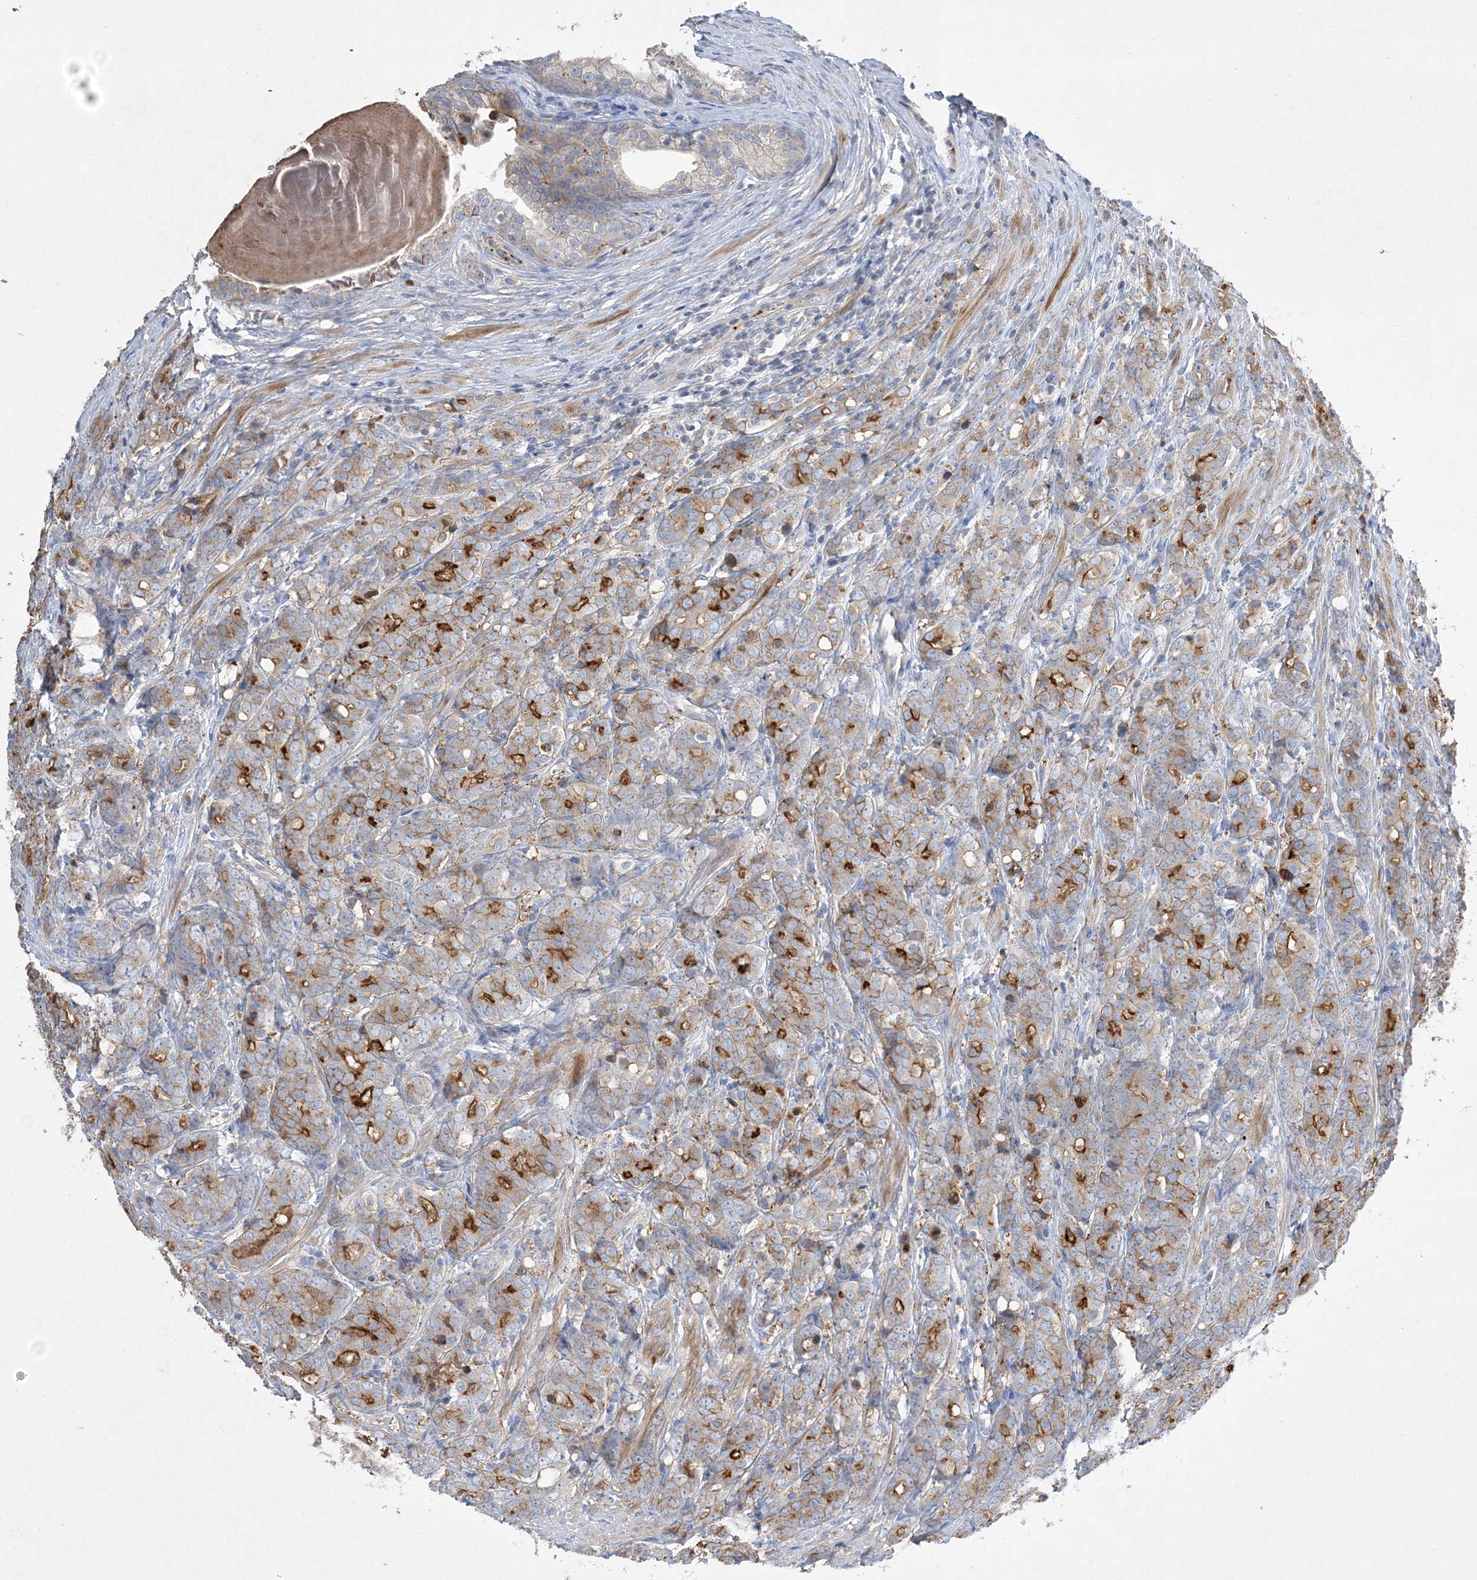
{"staining": {"intensity": "moderate", "quantity": ">75%", "location": "cytoplasmic/membranous"}, "tissue": "prostate cancer", "cell_type": "Tumor cells", "image_type": "cancer", "snomed": [{"axis": "morphology", "description": "Adenocarcinoma, High grade"}, {"axis": "topography", "description": "Prostate"}], "caption": "Protein expression analysis of prostate high-grade adenocarcinoma demonstrates moderate cytoplasmic/membranous expression in approximately >75% of tumor cells.", "gene": "ADCK2", "patient": {"sex": "male", "age": 62}}